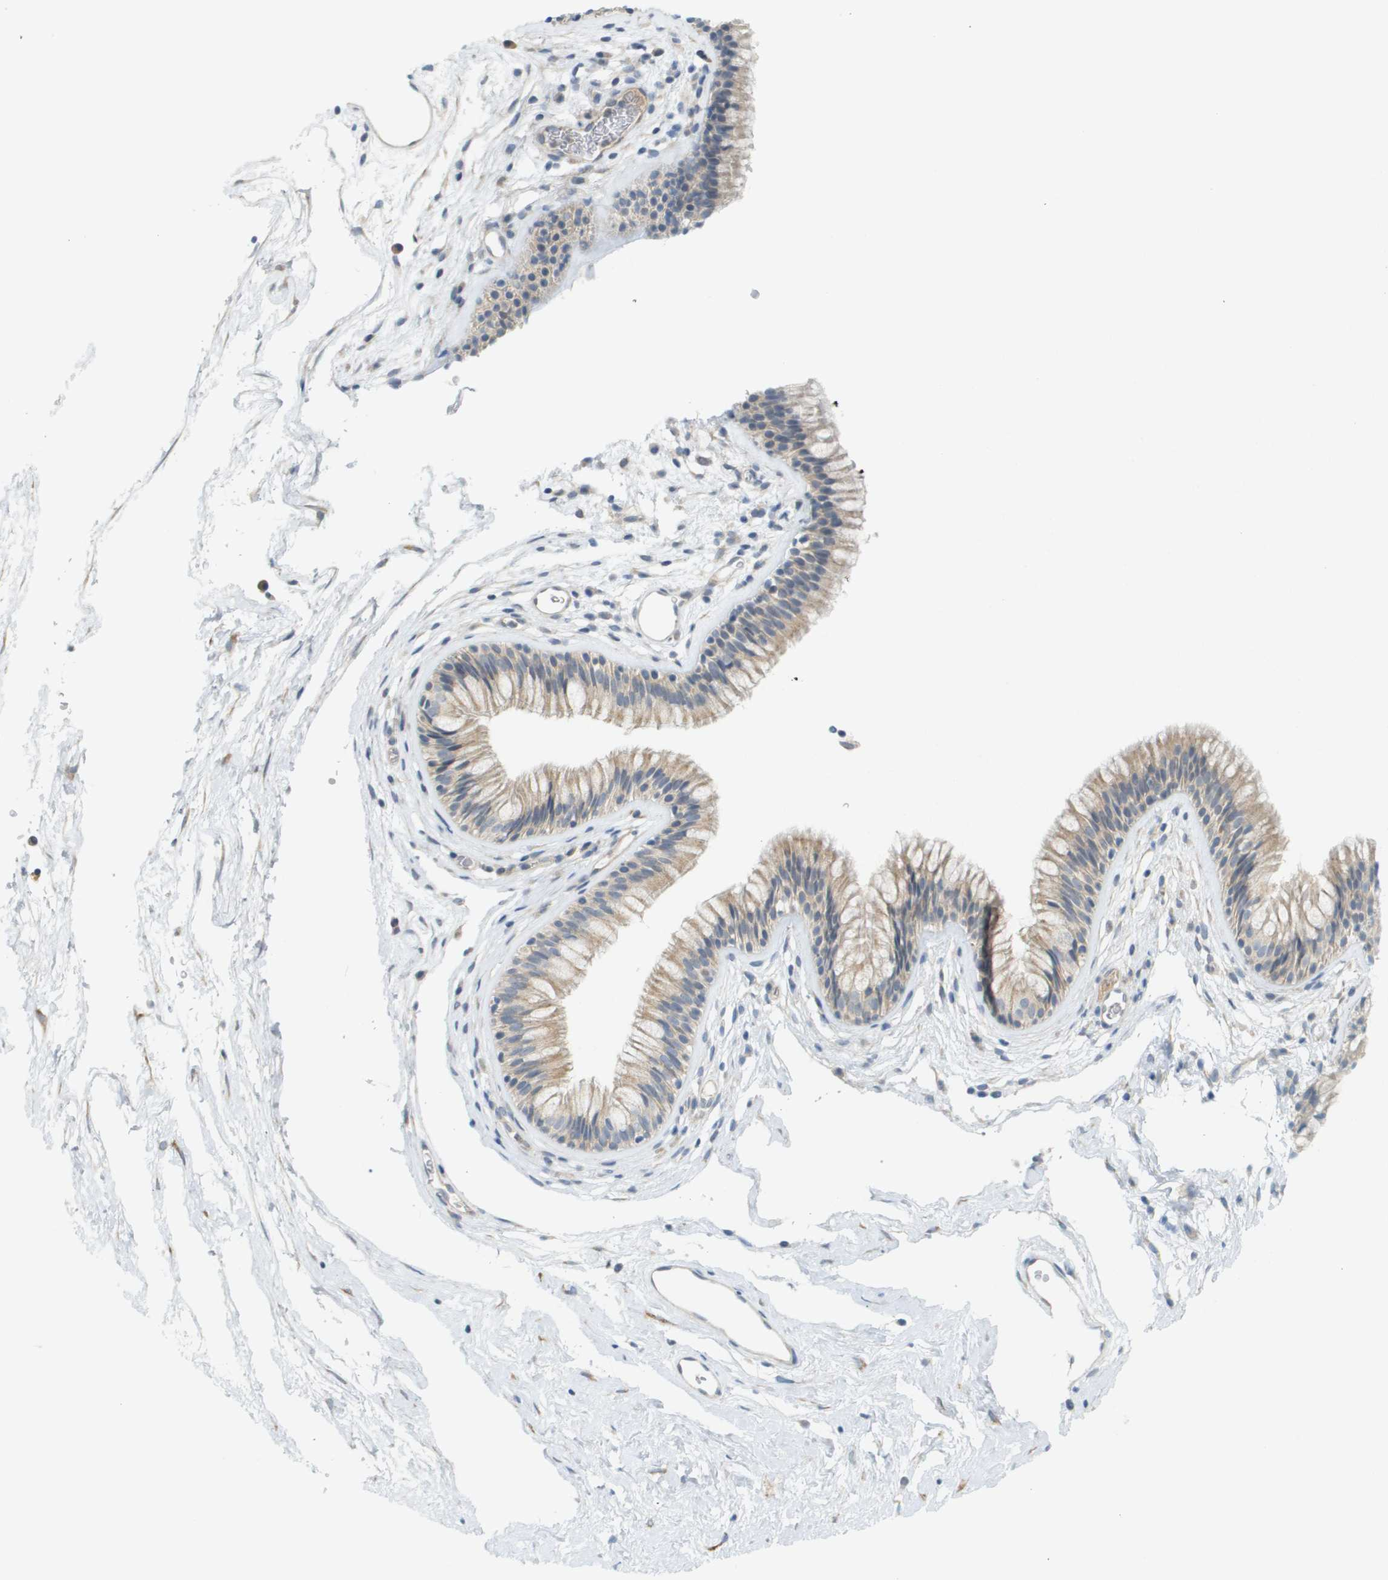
{"staining": {"intensity": "weak", "quantity": ">75%", "location": "cytoplasmic/membranous"}, "tissue": "nasopharynx", "cell_type": "Respiratory epithelial cells", "image_type": "normal", "snomed": [{"axis": "morphology", "description": "Normal tissue, NOS"}, {"axis": "morphology", "description": "Inflammation, NOS"}, {"axis": "topography", "description": "Nasopharynx"}], "caption": "High-power microscopy captured an immunohistochemistry micrograph of unremarkable nasopharynx, revealing weak cytoplasmic/membranous staining in approximately >75% of respiratory epithelial cells. (DAB = brown stain, brightfield microscopy at high magnification).", "gene": "PROC", "patient": {"sex": "male", "age": 48}}